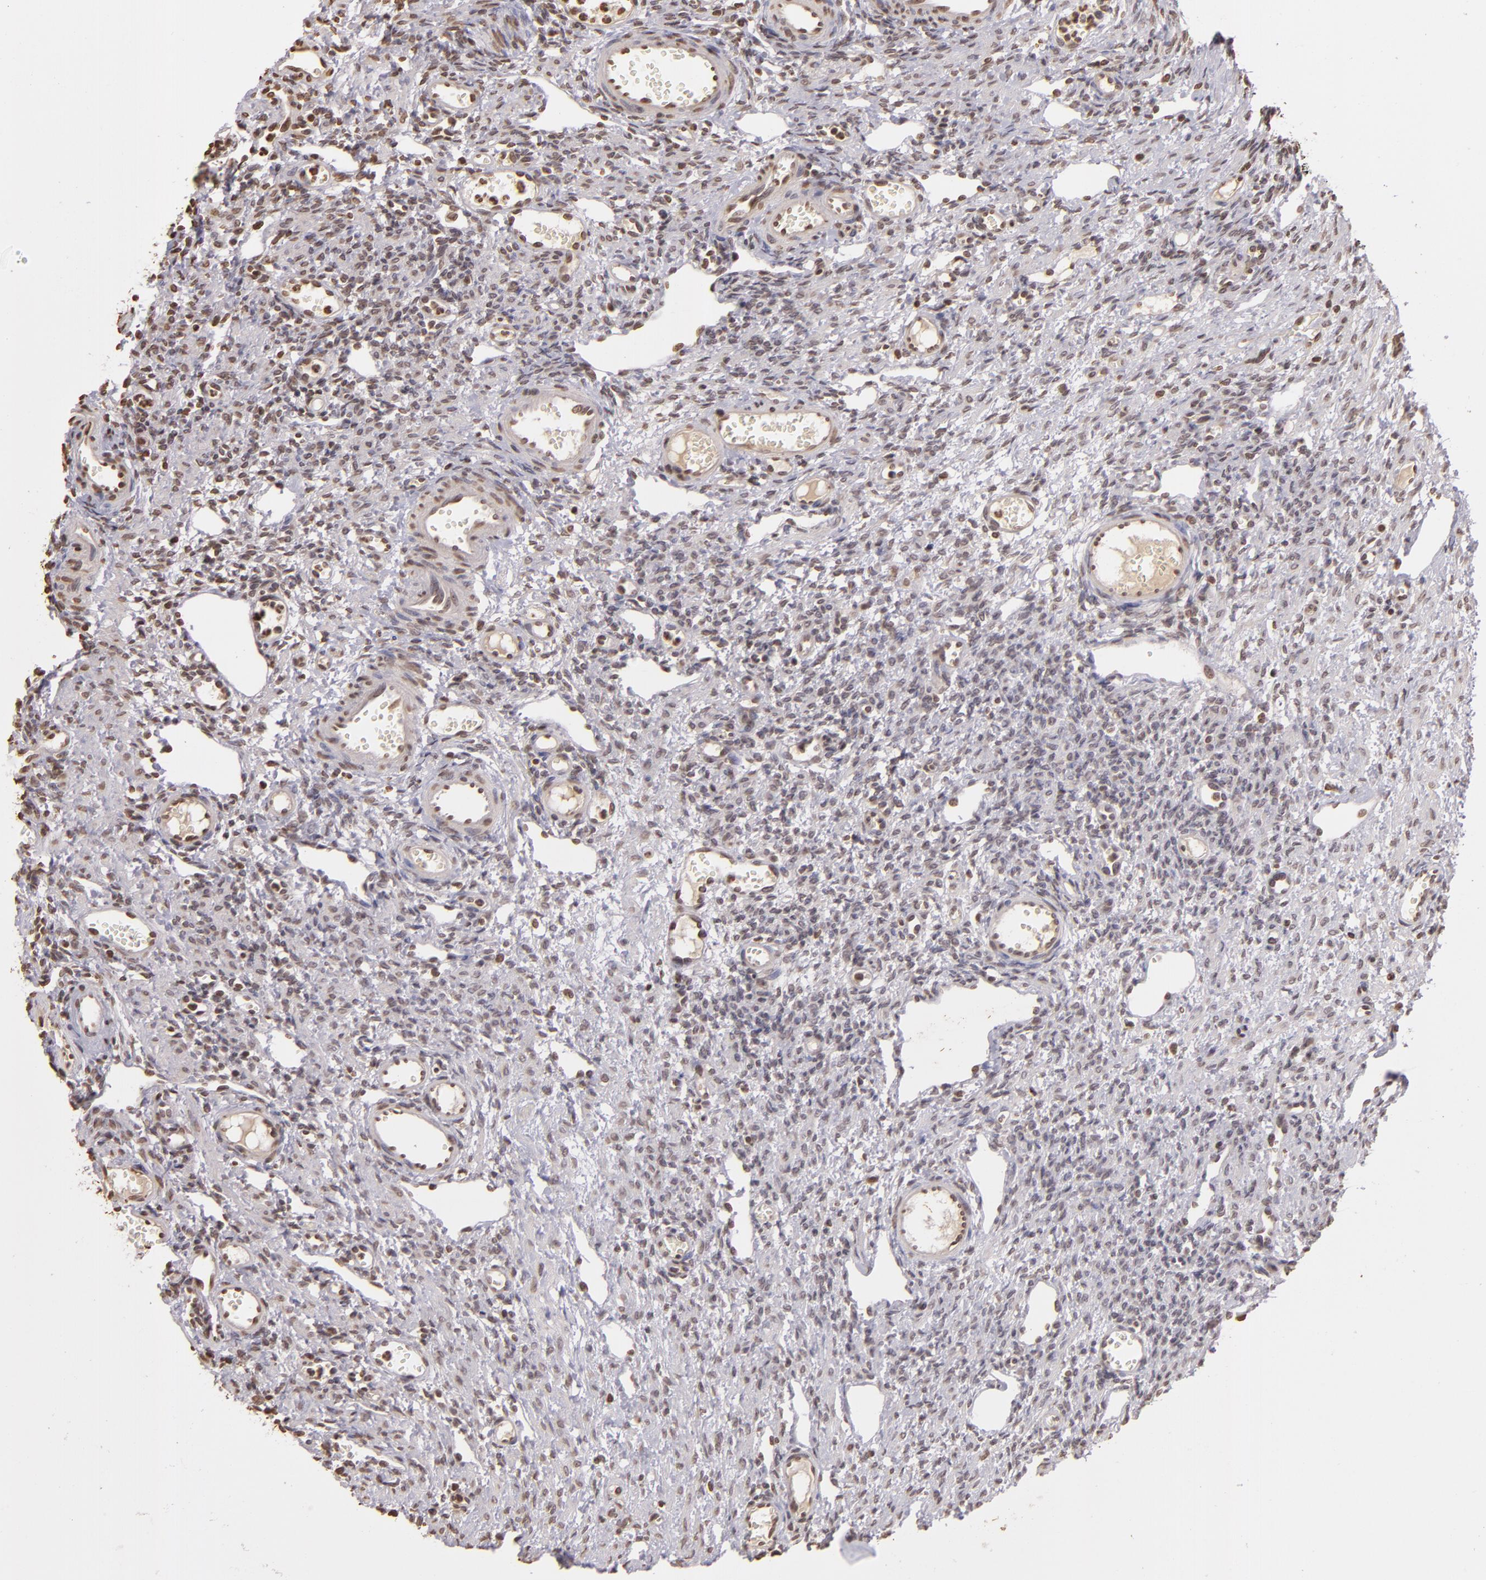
{"staining": {"intensity": "moderate", "quantity": ">75%", "location": "nuclear"}, "tissue": "ovary", "cell_type": "Follicle cells", "image_type": "normal", "snomed": [{"axis": "morphology", "description": "Normal tissue, NOS"}, {"axis": "topography", "description": "Ovary"}], "caption": "Ovary stained for a protein (brown) exhibits moderate nuclear positive staining in approximately >75% of follicle cells.", "gene": "THRB", "patient": {"sex": "female", "age": 33}}